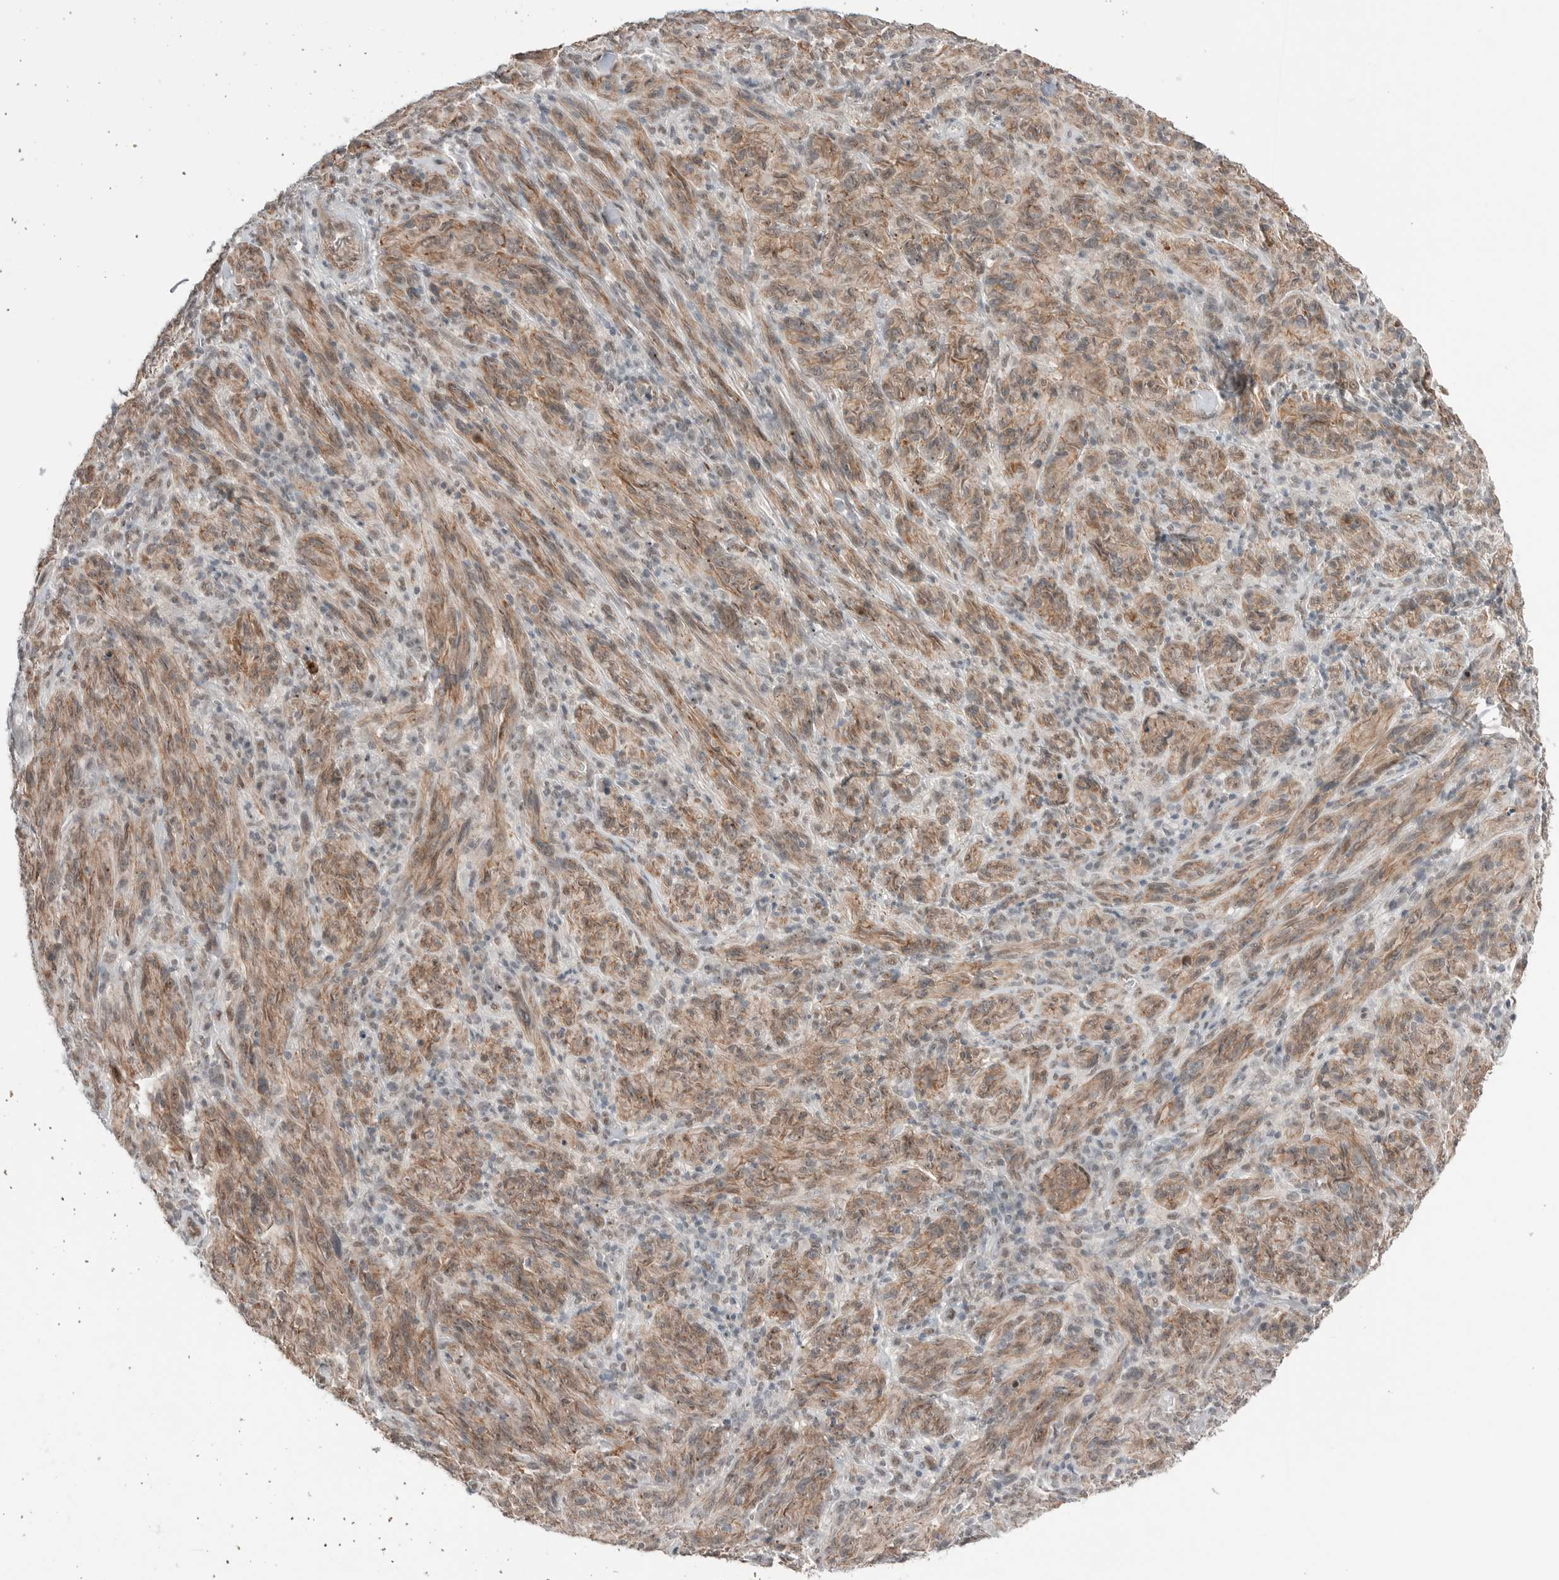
{"staining": {"intensity": "moderate", "quantity": ">75%", "location": "cytoplasmic/membranous,nuclear"}, "tissue": "melanoma", "cell_type": "Tumor cells", "image_type": "cancer", "snomed": [{"axis": "morphology", "description": "Malignant melanoma, NOS"}, {"axis": "topography", "description": "Skin of head"}], "caption": "Melanoma stained with a protein marker exhibits moderate staining in tumor cells.", "gene": "NTAQ1", "patient": {"sex": "male", "age": 96}}